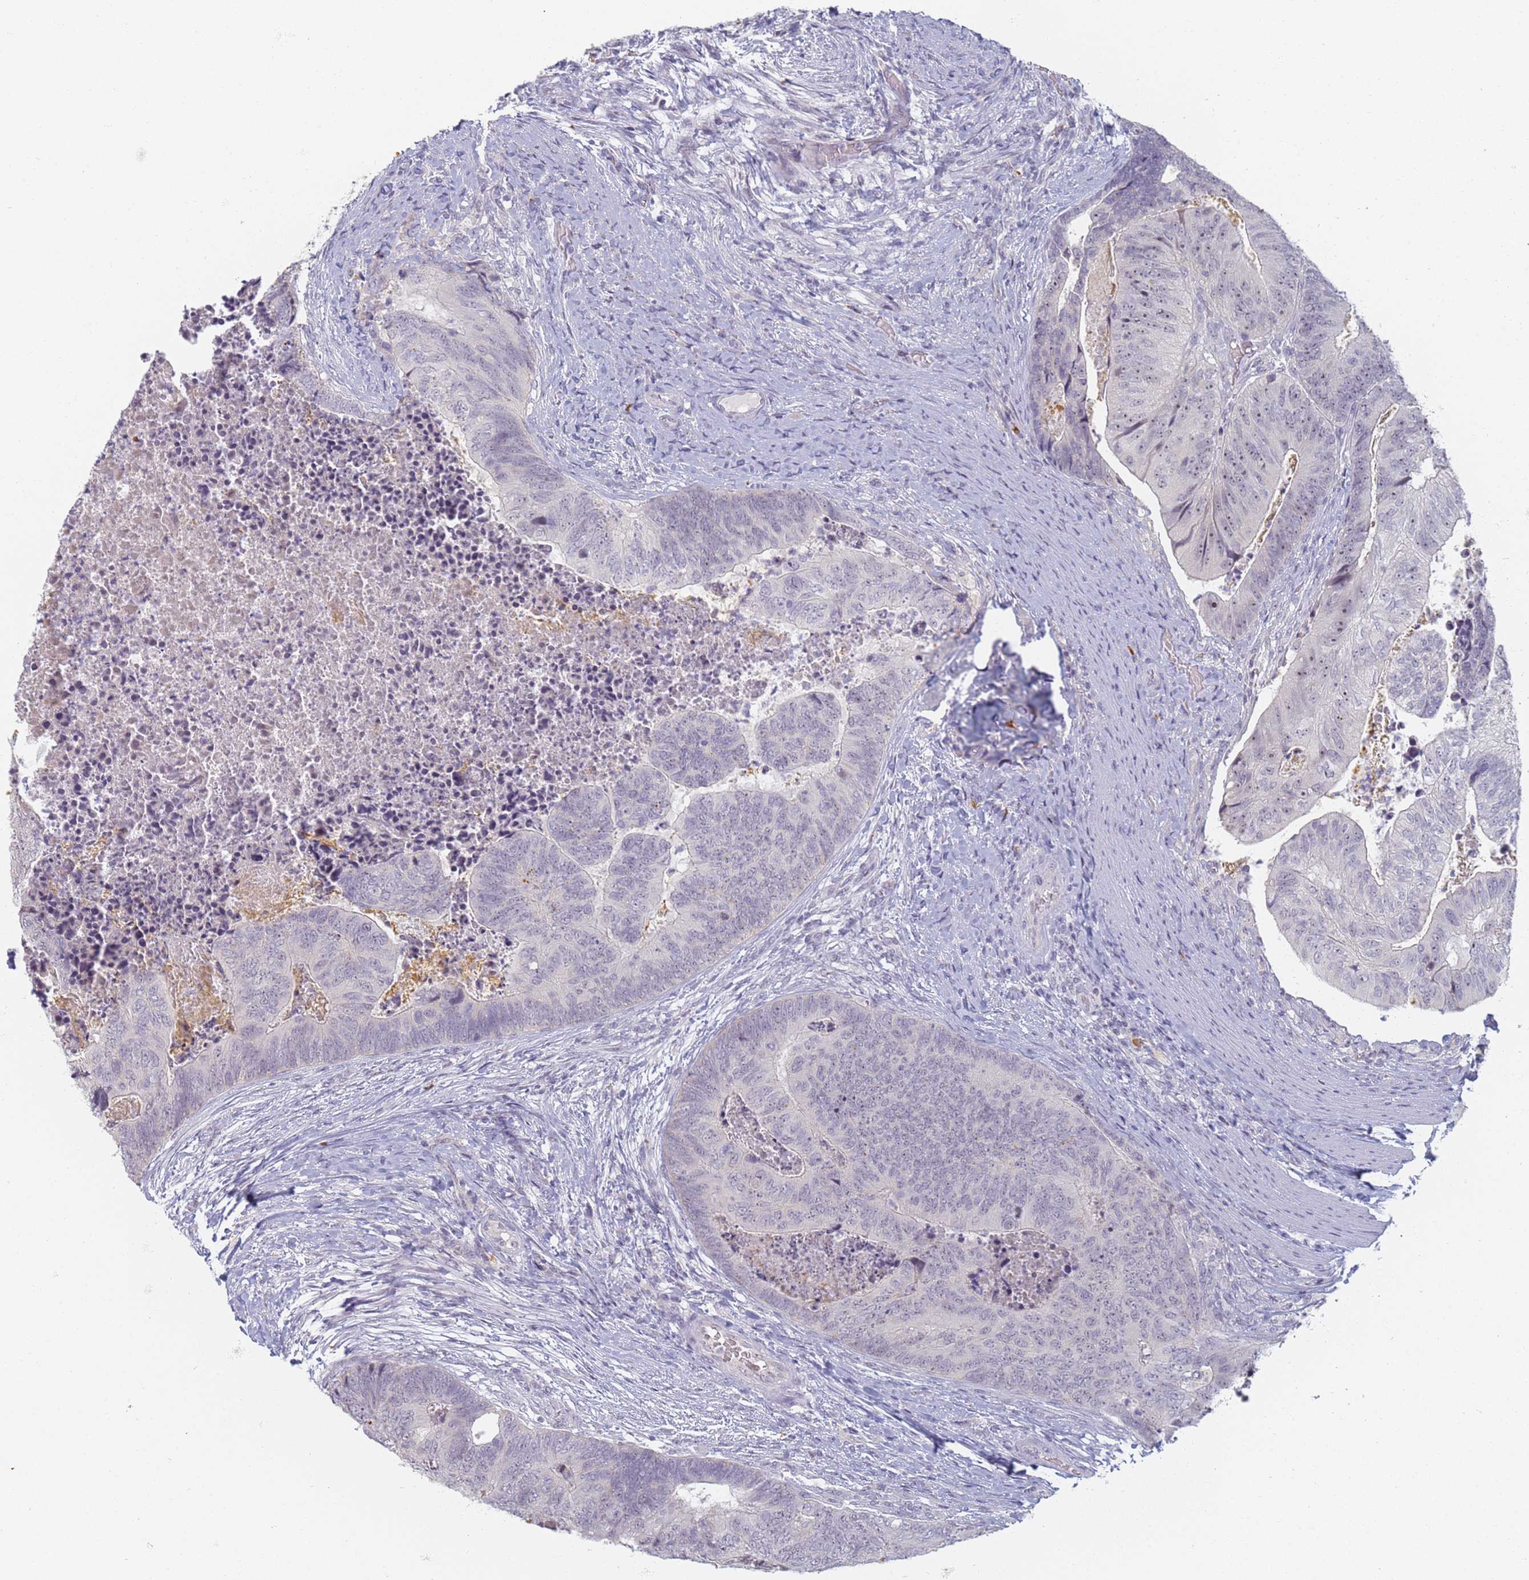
{"staining": {"intensity": "weak", "quantity": "25%-75%", "location": "nuclear"}, "tissue": "colorectal cancer", "cell_type": "Tumor cells", "image_type": "cancer", "snomed": [{"axis": "morphology", "description": "Adenocarcinoma, NOS"}, {"axis": "topography", "description": "Colon"}], "caption": "Immunohistochemical staining of human colorectal cancer (adenocarcinoma) displays low levels of weak nuclear staining in approximately 25%-75% of tumor cells.", "gene": "SLC38A9", "patient": {"sex": "female", "age": 67}}